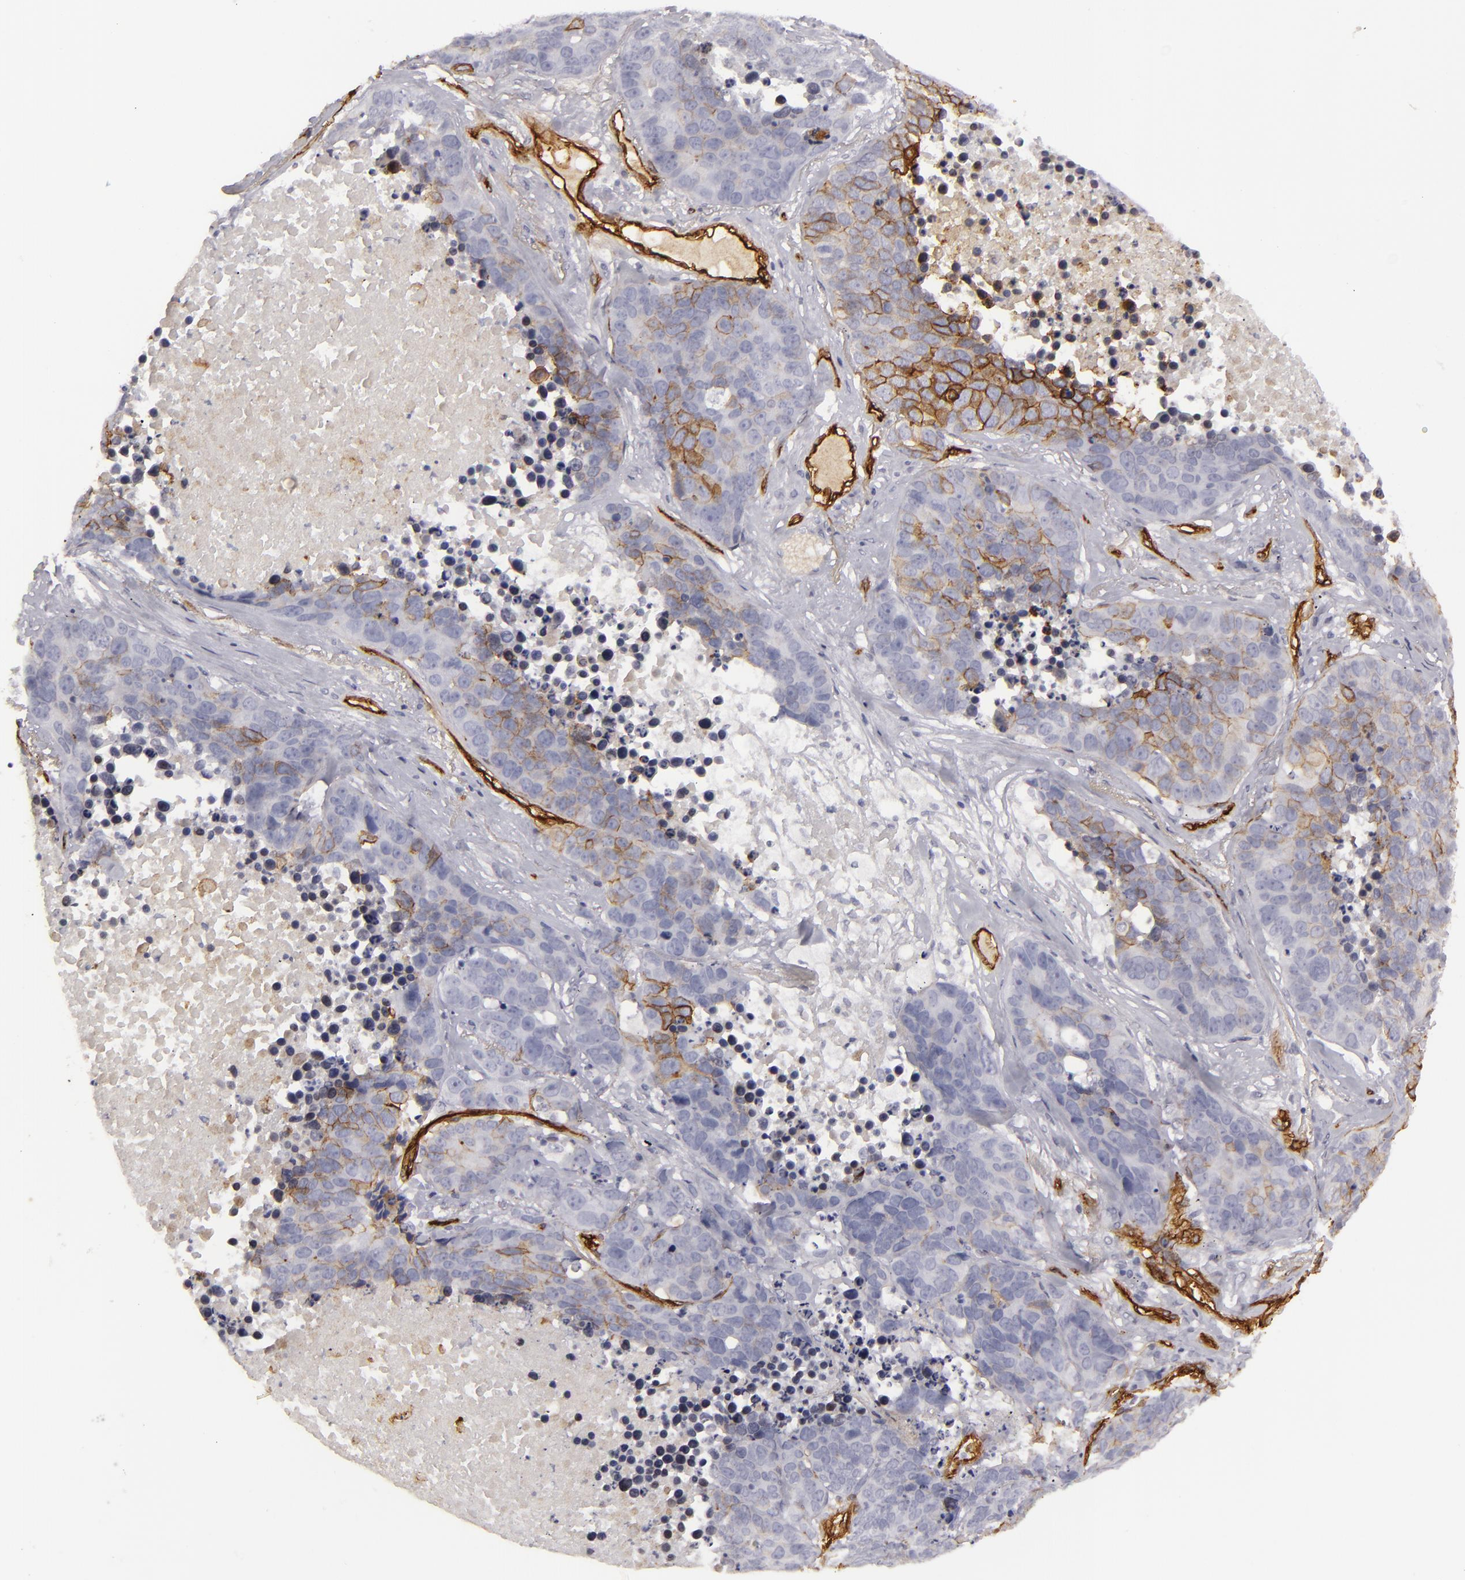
{"staining": {"intensity": "negative", "quantity": "none", "location": "none"}, "tissue": "lung cancer", "cell_type": "Tumor cells", "image_type": "cancer", "snomed": [{"axis": "morphology", "description": "Carcinoid, malignant, NOS"}, {"axis": "topography", "description": "Lung"}], "caption": "This is an IHC photomicrograph of human malignant carcinoid (lung). There is no expression in tumor cells.", "gene": "MCAM", "patient": {"sex": "male", "age": 60}}